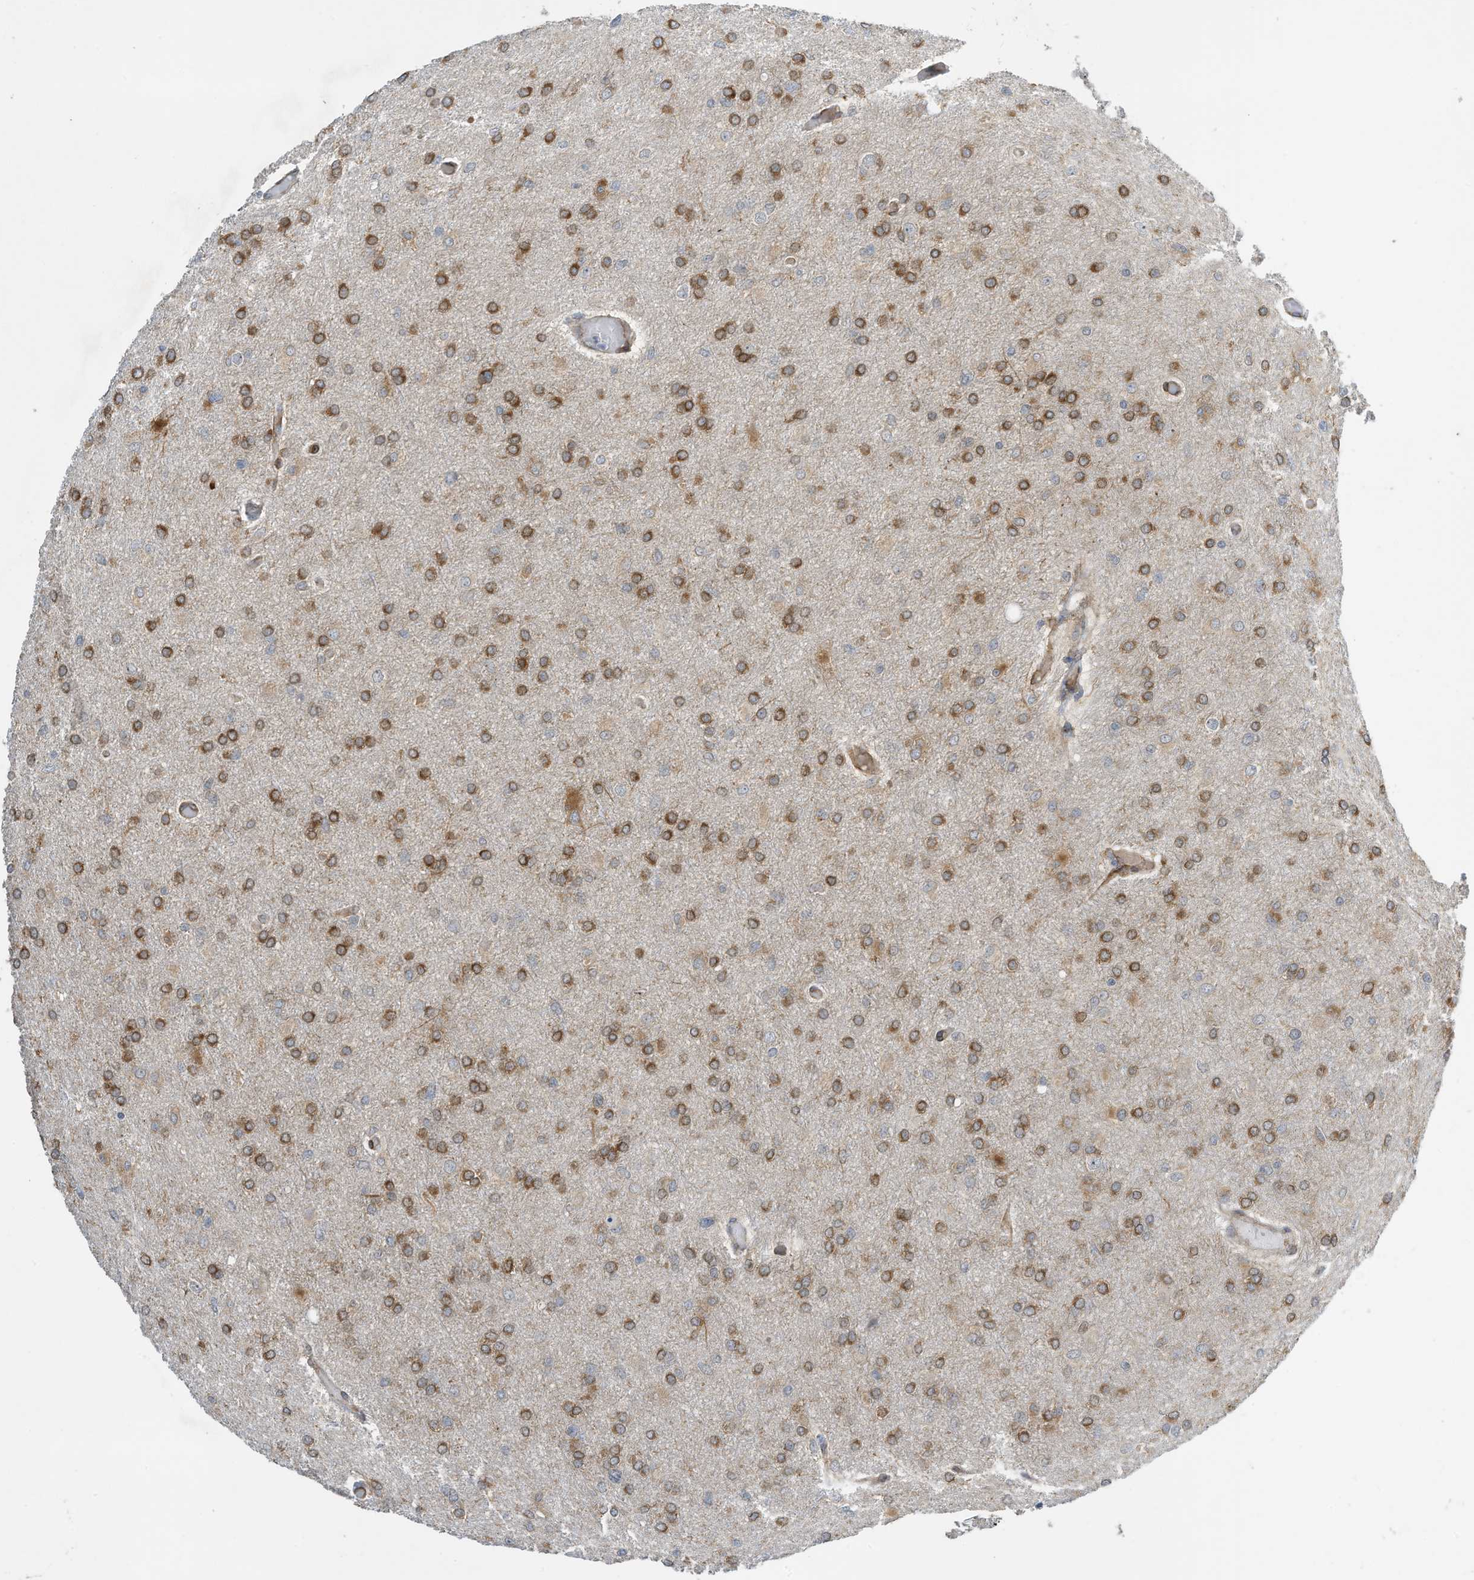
{"staining": {"intensity": "moderate", "quantity": "25%-75%", "location": "cytoplasmic/membranous"}, "tissue": "glioma", "cell_type": "Tumor cells", "image_type": "cancer", "snomed": [{"axis": "morphology", "description": "Glioma, malignant, High grade"}, {"axis": "topography", "description": "Cerebral cortex"}], "caption": "This micrograph shows immunohistochemistry staining of human malignant high-grade glioma, with medium moderate cytoplasmic/membranous positivity in approximately 25%-75% of tumor cells.", "gene": "ZBTB45", "patient": {"sex": "female", "age": 36}}